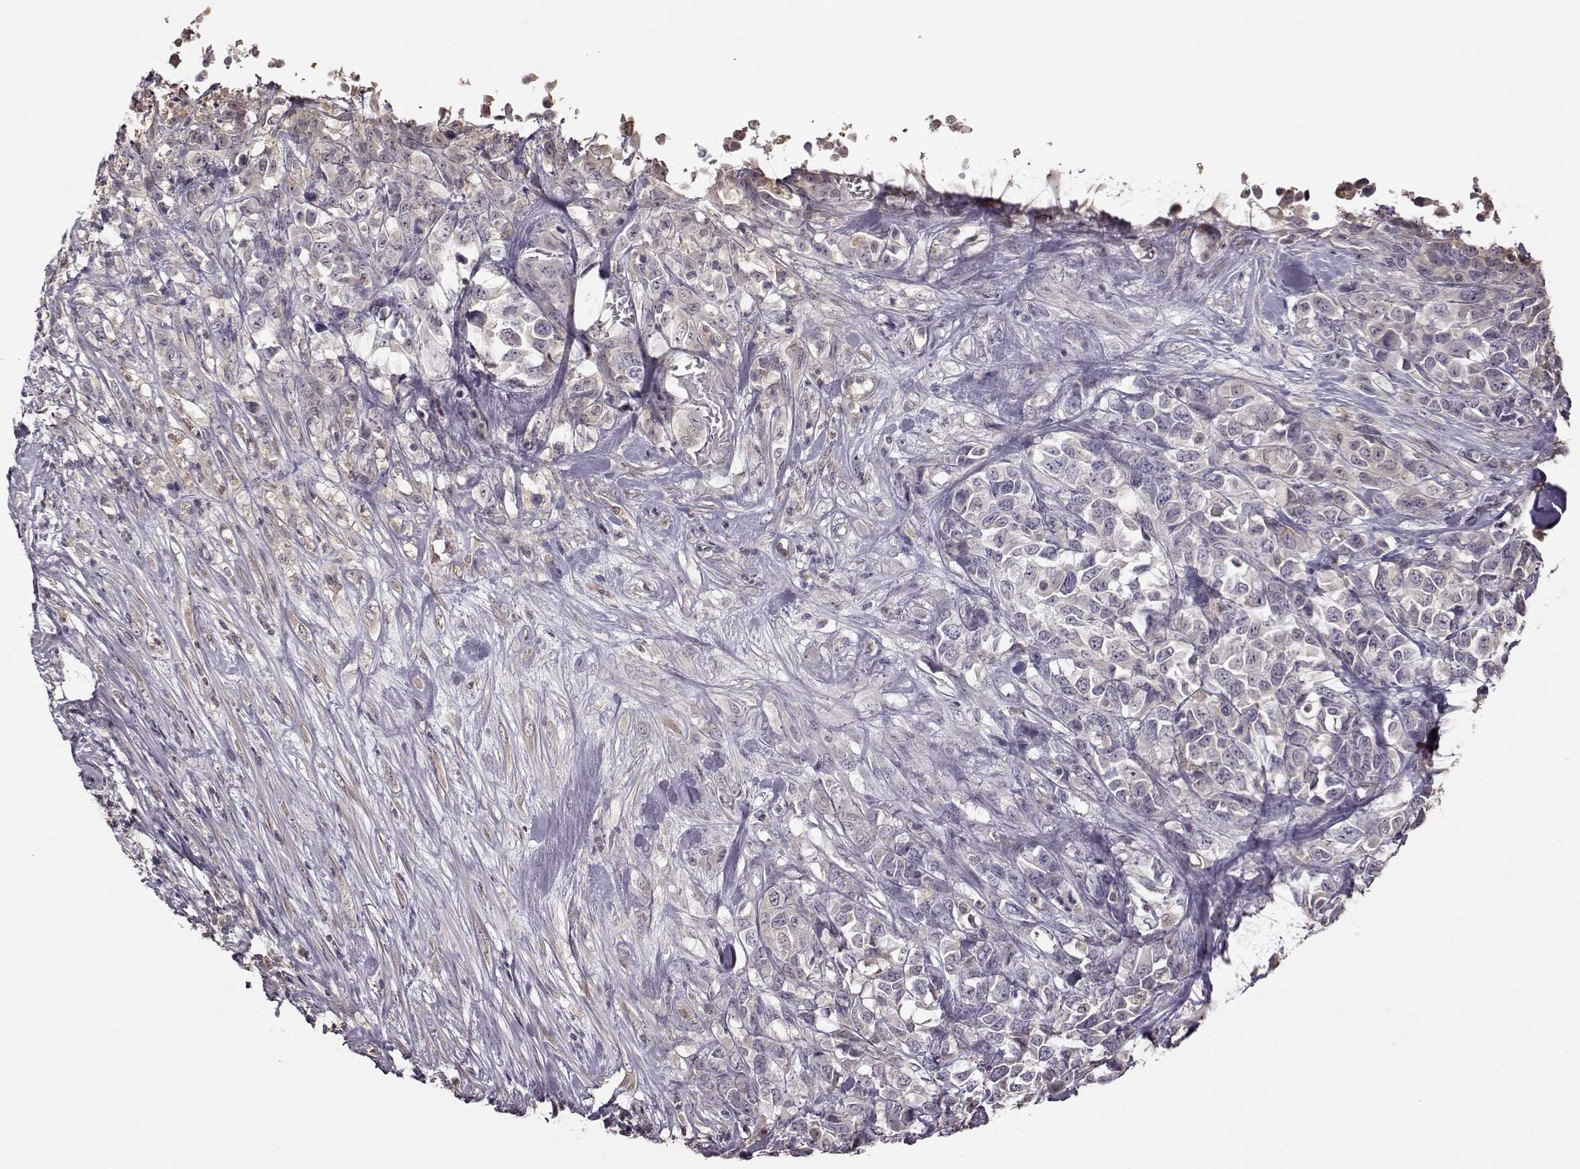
{"staining": {"intensity": "negative", "quantity": "none", "location": "none"}, "tissue": "melanoma", "cell_type": "Tumor cells", "image_type": "cancer", "snomed": [{"axis": "morphology", "description": "Malignant melanoma, Metastatic site"}, {"axis": "topography", "description": "Skin"}], "caption": "DAB (3,3'-diaminobenzidine) immunohistochemical staining of malignant melanoma (metastatic site) shows no significant expression in tumor cells.", "gene": "CRB1", "patient": {"sex": "male", "age": 84}}